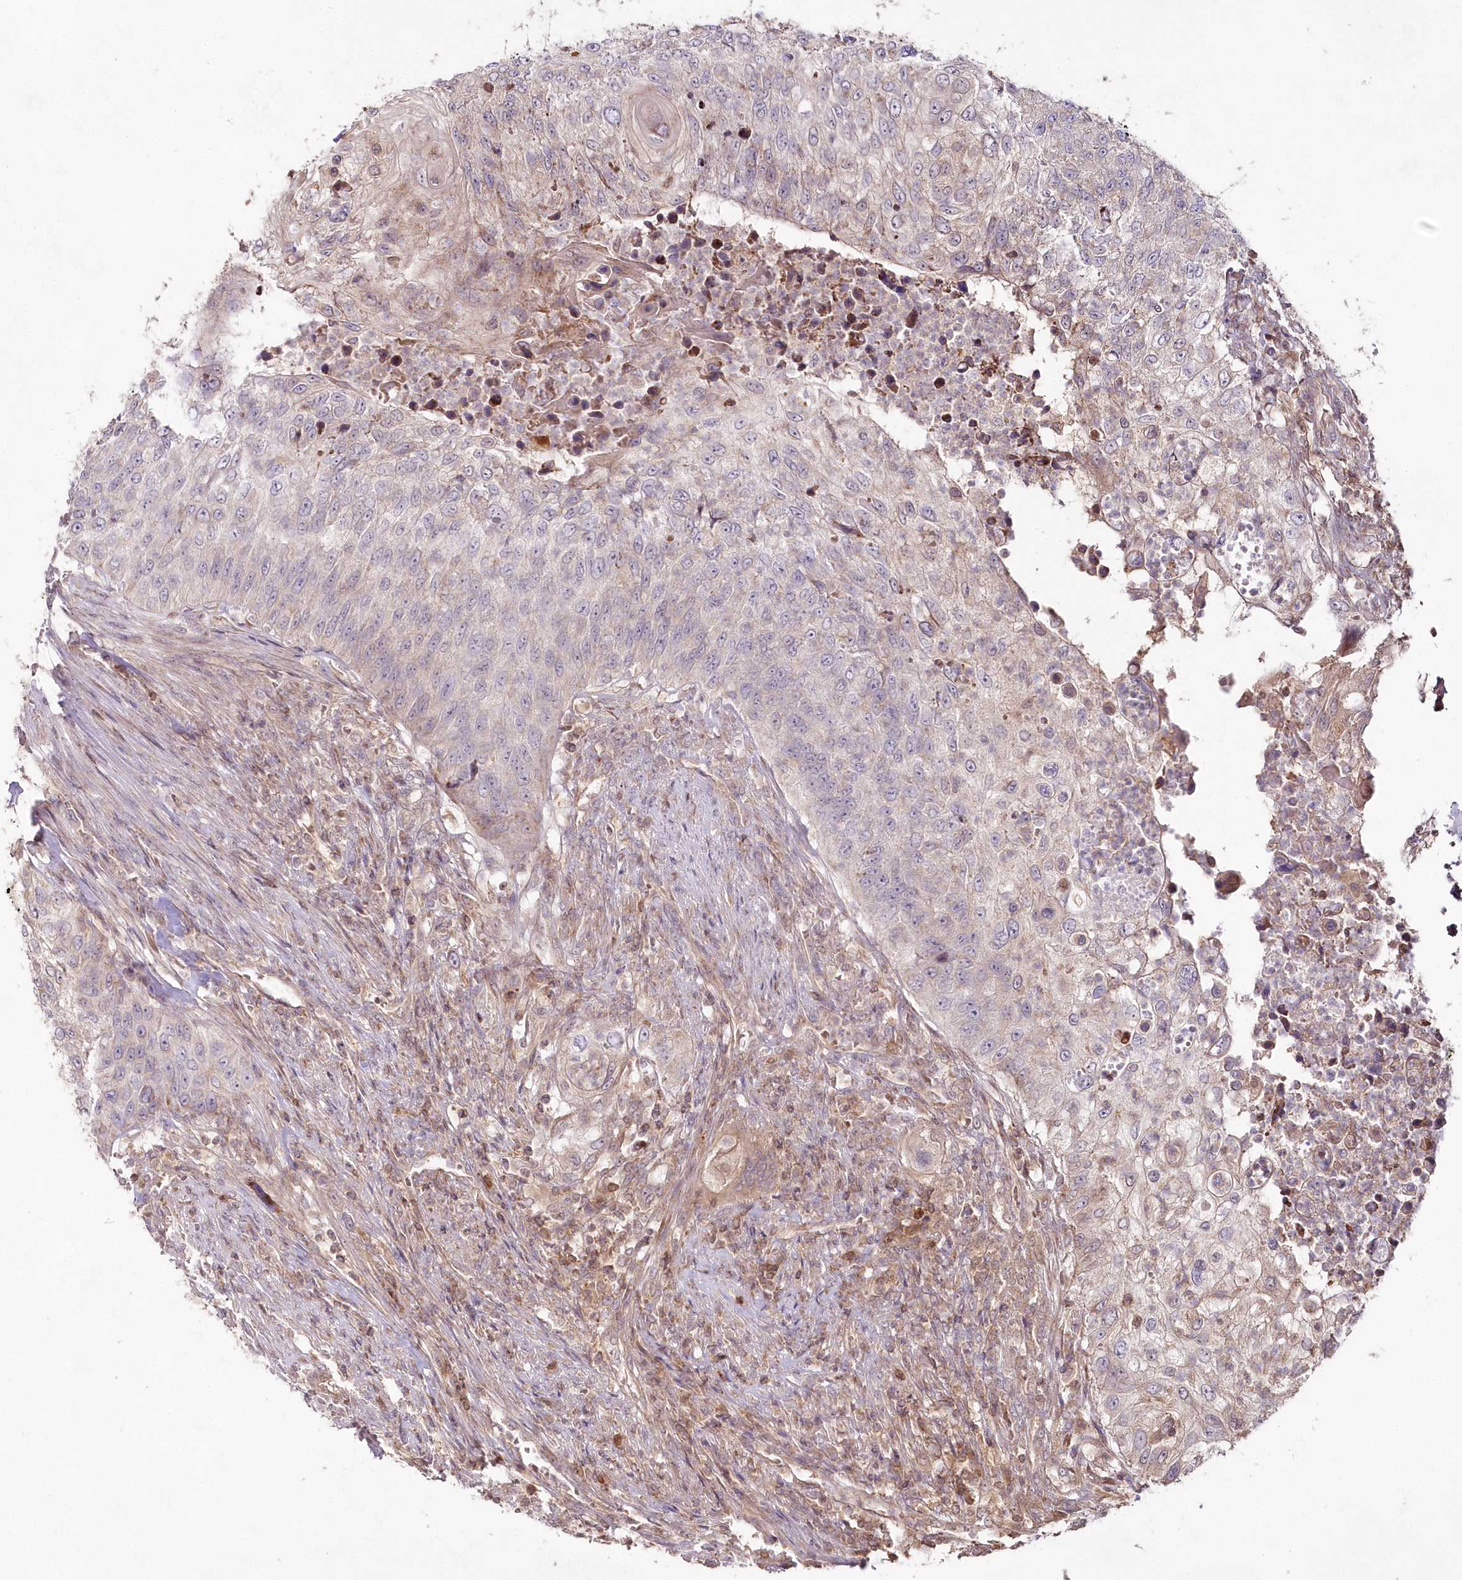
{"staining": {"intensity": "weak", "quantity": "<25%", "location": "cytoplasmic/membranous"}, "tissue": "urothelial cancer", "cell_type": "Tumor cells", "image_type": "cancer", "snomed": [{"axis": "morphology", "description": "Urothelial carcinoma, High grade"}, {"axis": "topography", "description": "Urinary bladder"}], "caption": "DAB (3,3'-diaminobenzidine) immunohistochemical staining of urothelial carcinoma (high-grade) shows no significant expression in tumor cells.", "gene": "IMPA1", "patient": {"sex": "female", "age": 60}}